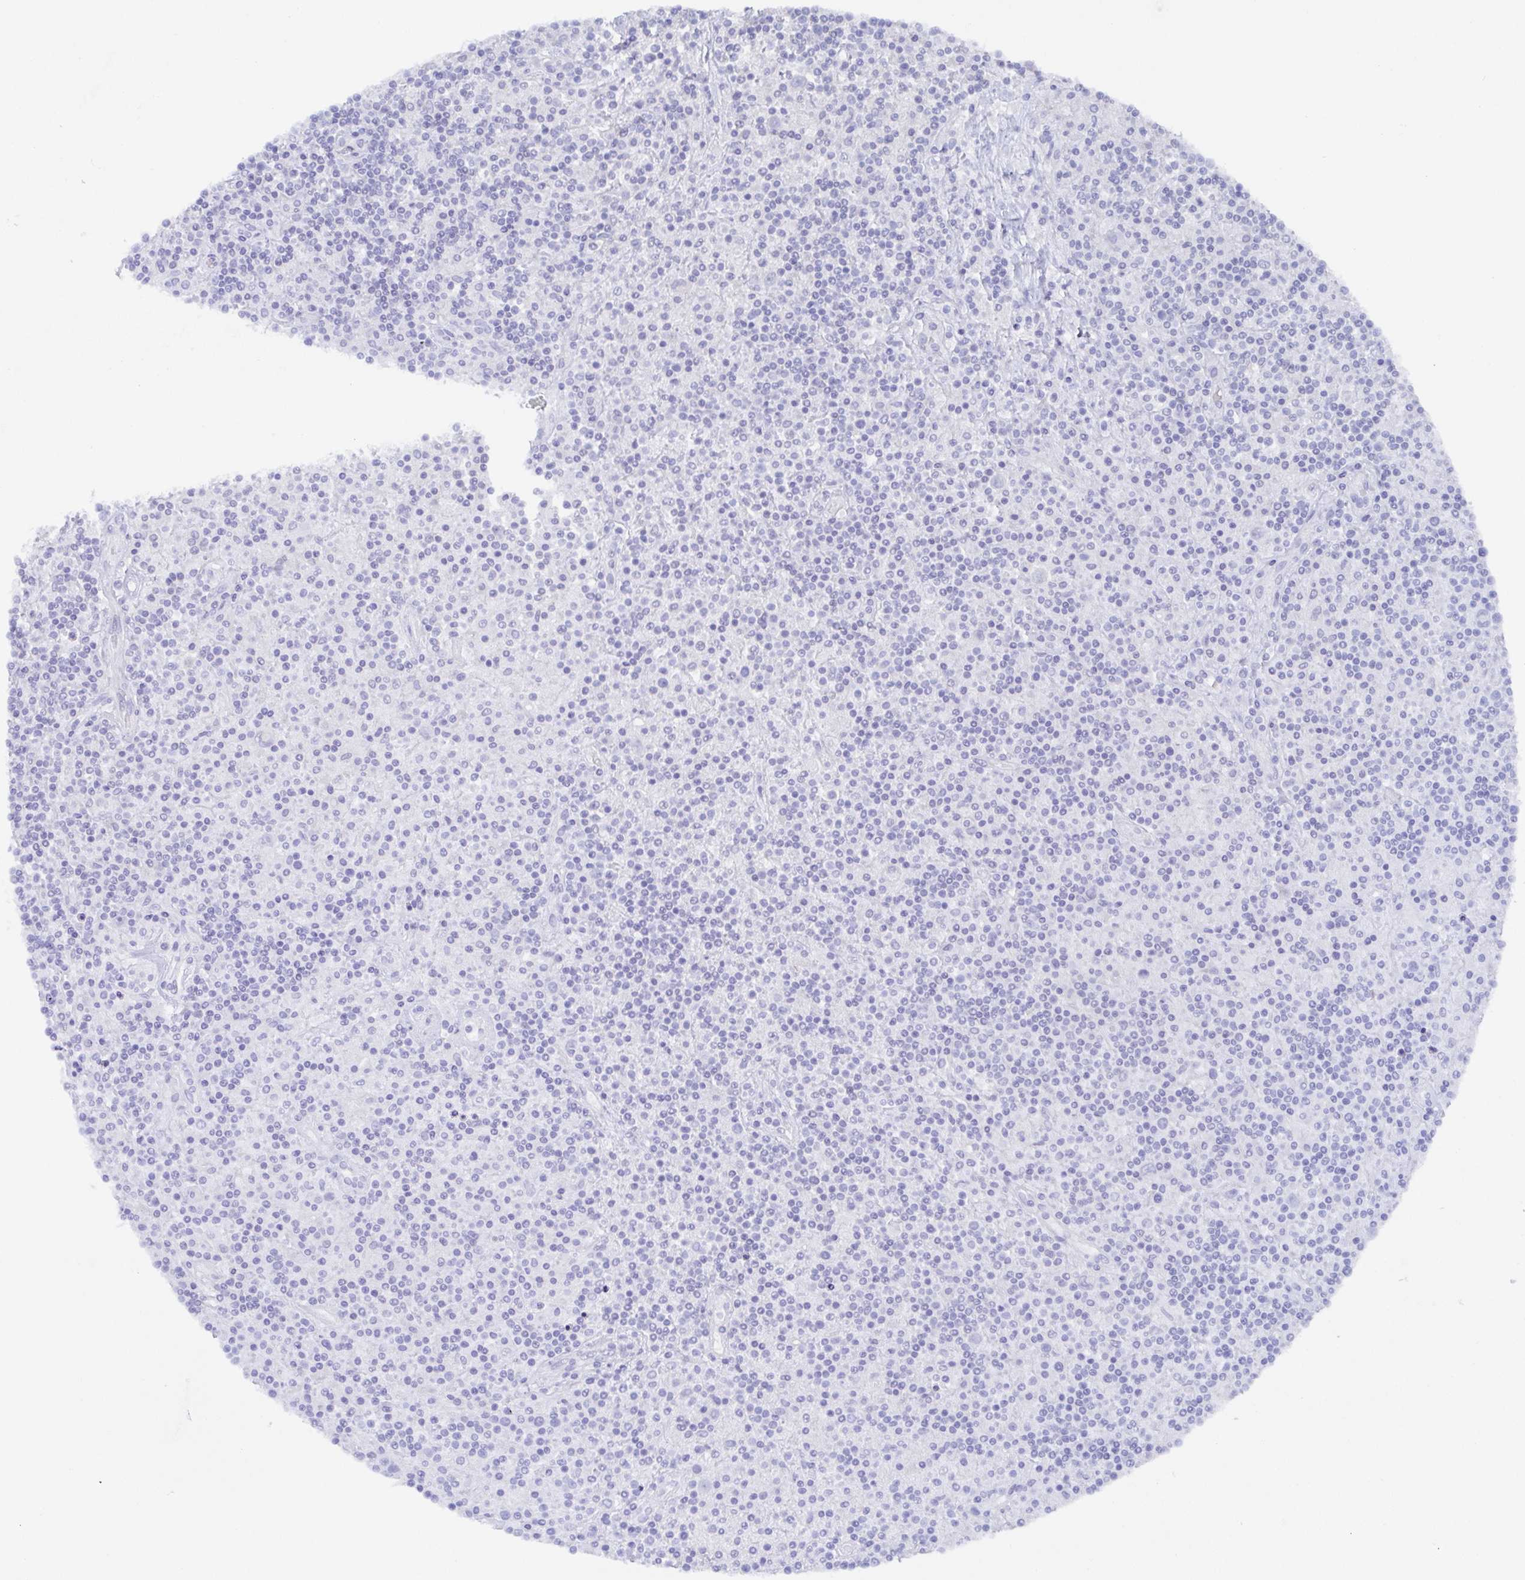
{"staining": {"intensity": "negative", "quantity": "none", "location": "none"}, "tissue": "lymphoma", "cell_type": "Tumor cells", "image_type": "cancer", "snomed": [{"axis": "morphology", "description": "Hodgkin's disease, NOS"}, {"axis": "topography", "description": "Lymph node"}], "caption": "Hodgkin's disease was stained to show a protein in brown. There is no significant positivity in tumor cells.", "gene": "AGFG2", "patient": {"sex": "male", "age": 70}}